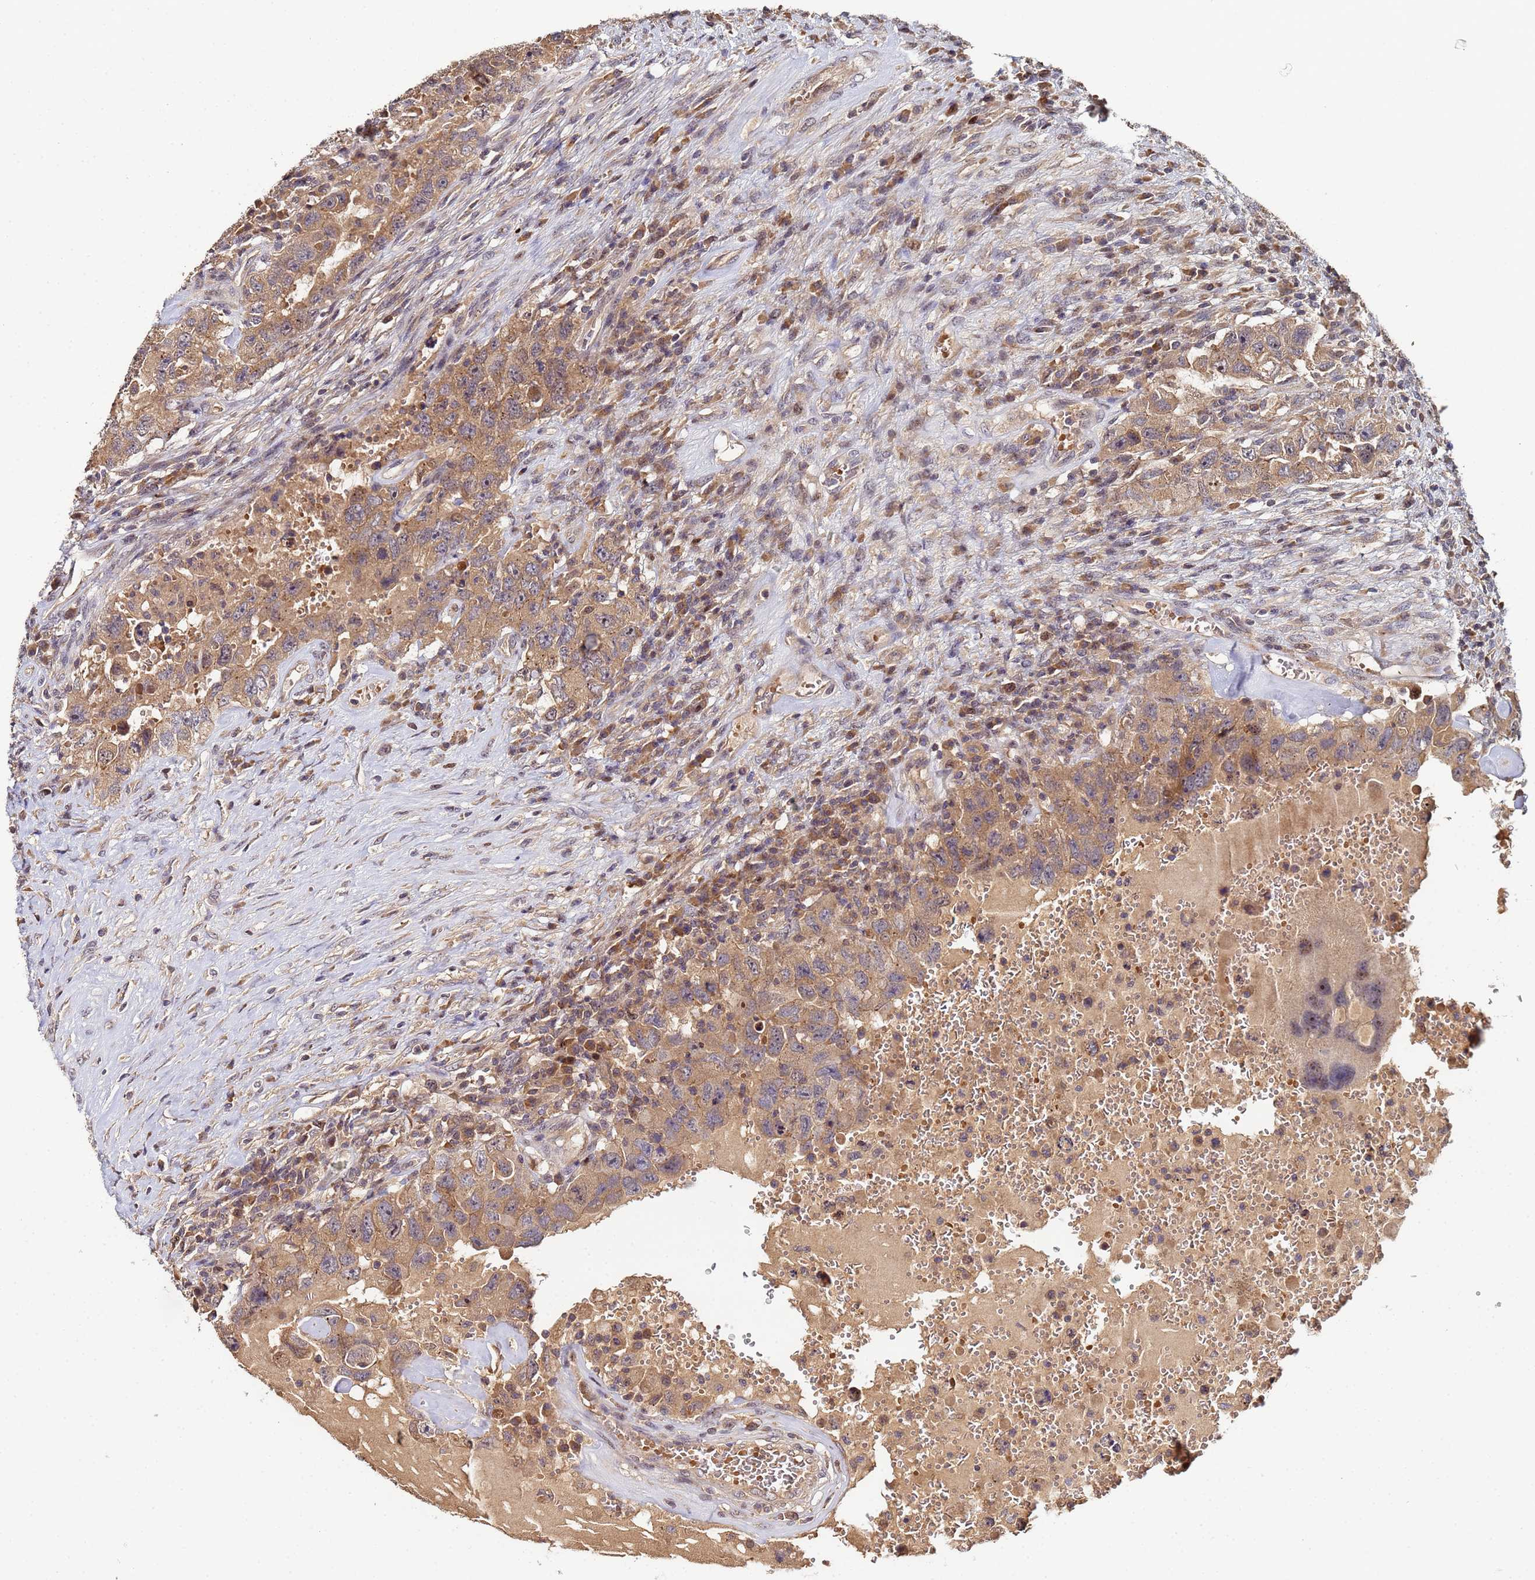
{"staining": {"intensity": "moderate", "quantity": ">75%", "location": "cytoplasmic/membranous,nuclear"}, "tissue": "testis cancer", "cell_type": "Tumor cells", "image_type": "cancer", "snomed": [{"axis": "morphology", "description": "Carcinoma, Embryonal, NOS"}, {"axis": "topography", "description": "Testis"}], "caption": "Immunohistochemistry of human embryonal carcinoma (testis) demonstrates medium levels of moderate cytoplasmic/membranous and nuclear staining in approximately >75% of tumor cells. (IHC, brightfield microscopy, high magnification).", "gene": "OSER1", "patient": {"sex": "male", "age": 26}}